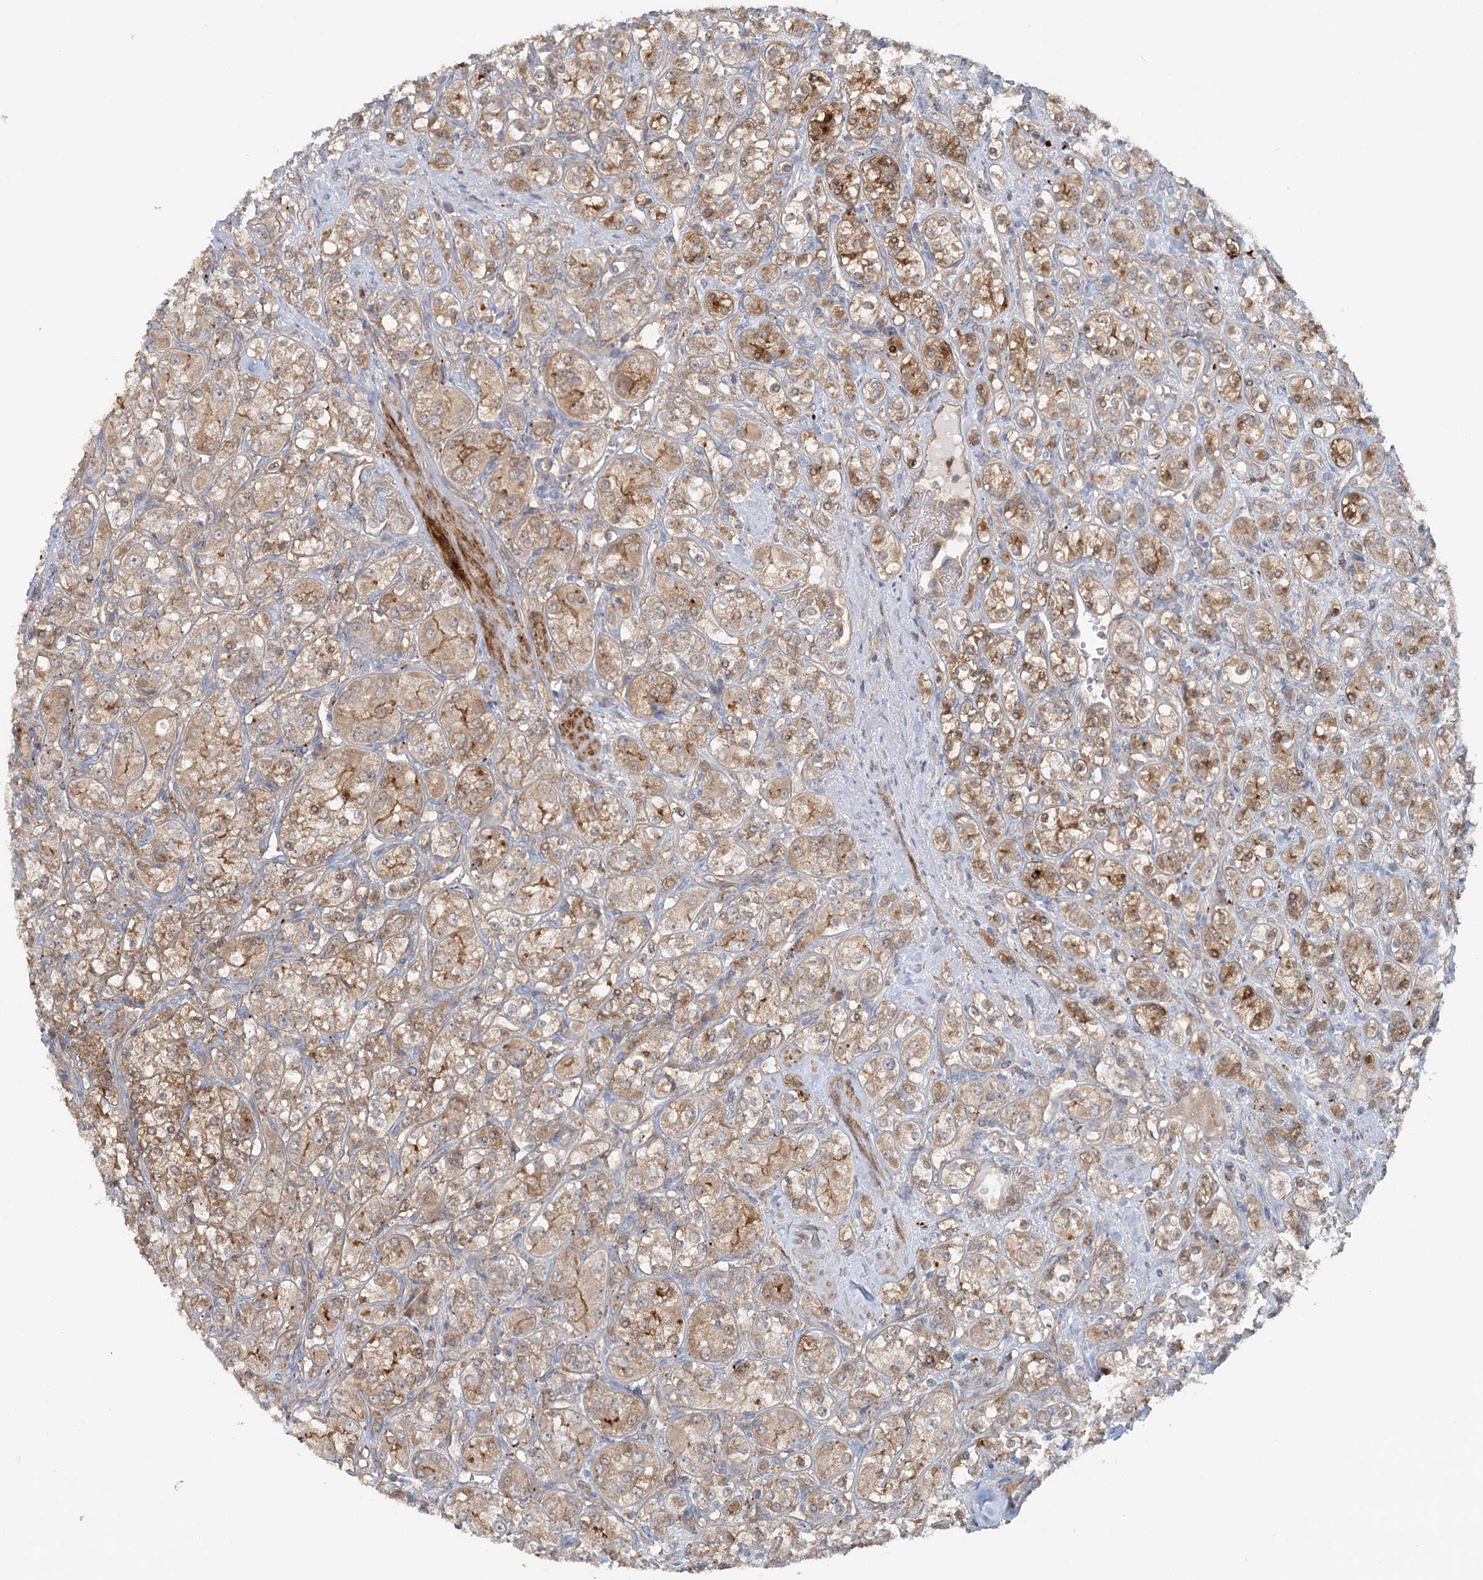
{"staining": {"intensity": "moderate", "quantity": ">75%", "location": "cytoplasmic/membranous"}, "tissue": "renal cancer", "cell_type": "Tumor cells", "image_type": "cancer", "snomed": [{"axis": "morphology", "description": "Adenocarcinoma, NOS"}, {"axis": "topography", "description": "Kidney"}], "caption": "This image displays IHC staining of human renal cancer (adenocarcinoma), with medium moderate cytoplasmic/membranous staining in about >75% of tumor cells.", "gene": "GBE1", "patient": {"sex": "male", "age": 77}}